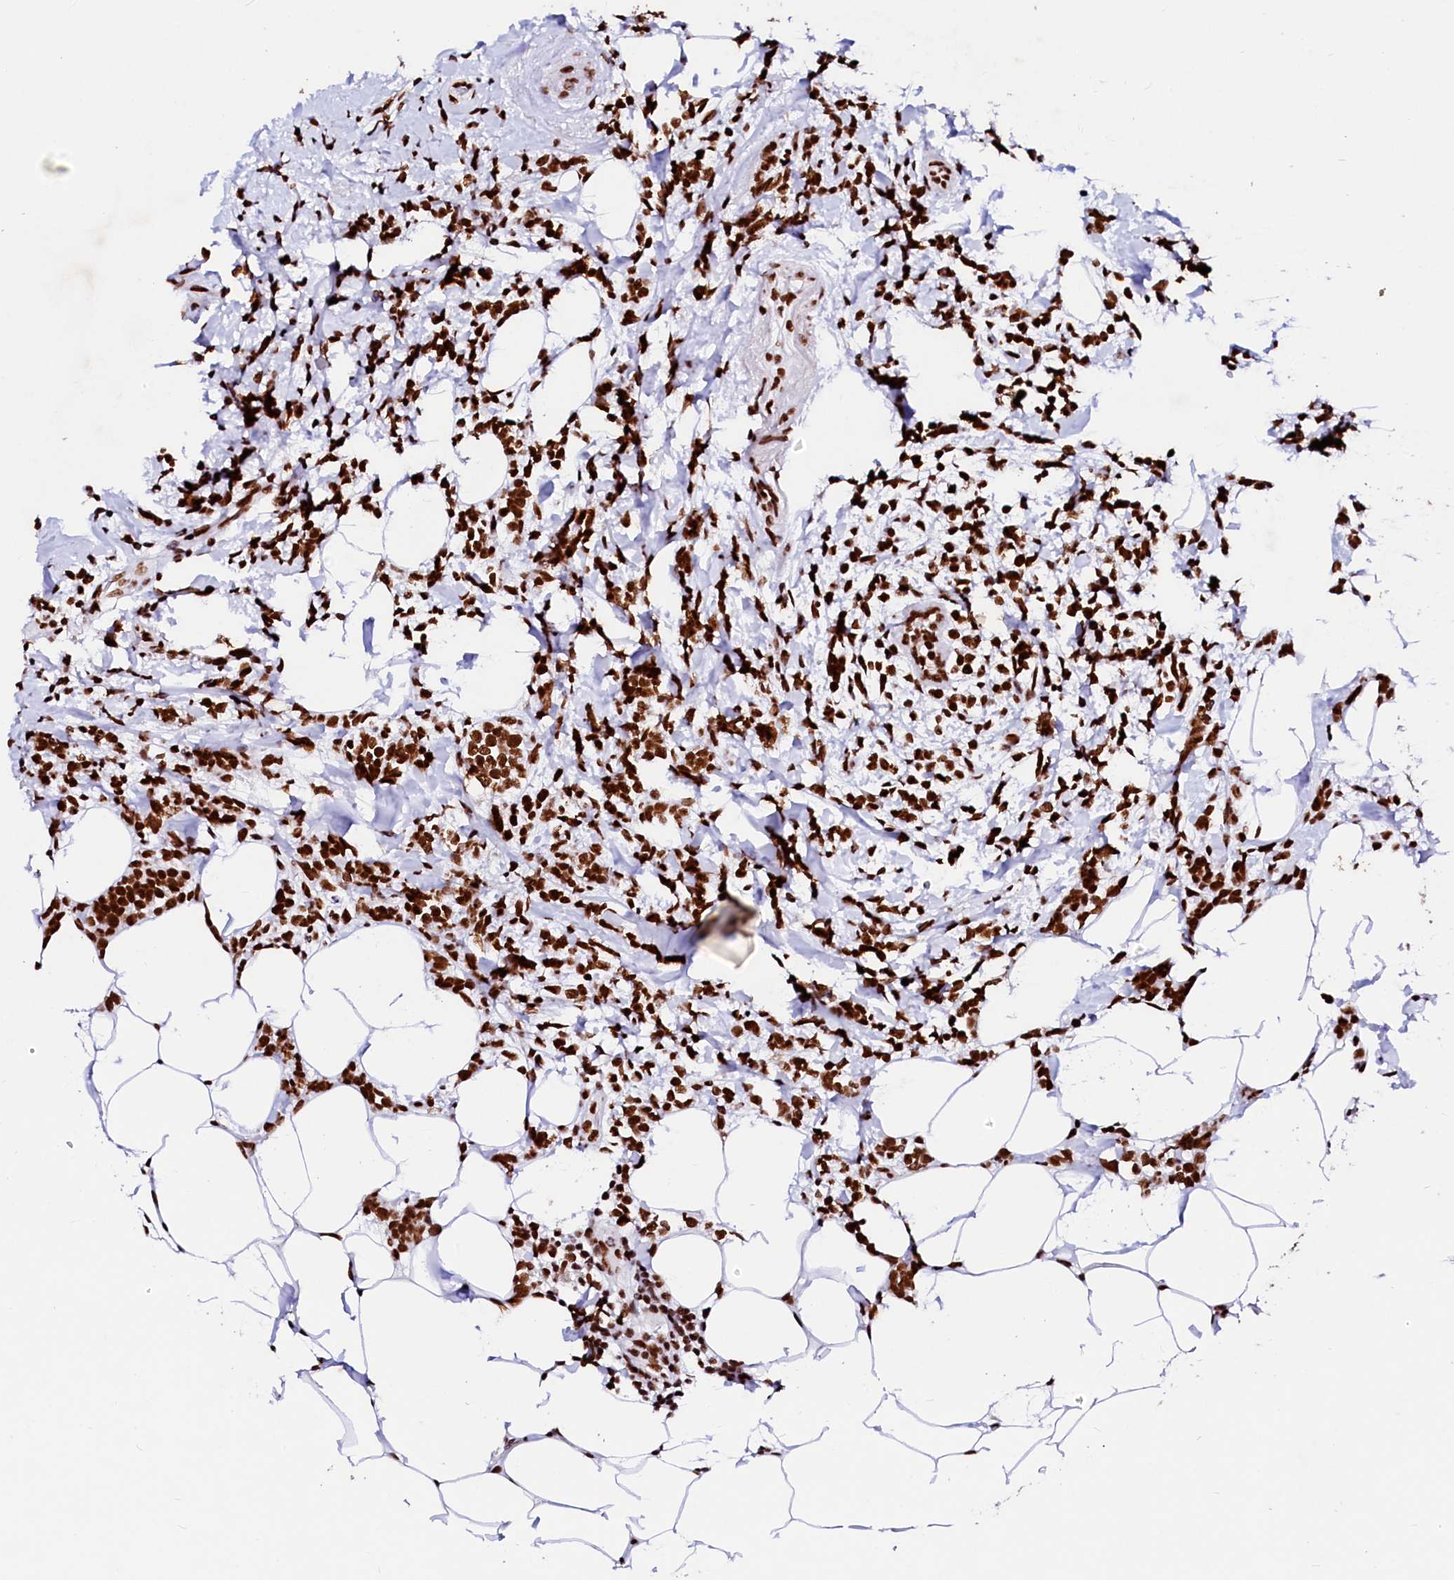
{"staining": {"intensity": "strong", "quantity": ">75%", "location": "nuclear"}, "tissue": "breast cancer", "cell_type": "Tumor cells", "image_type": "cancer", "snomed": [{"axis": "morphology", "description": "Lobular carcinoma"}, {"axis": "topography", "description": "Breast"}], "caption": "This histopathology image reveals IHC staining of breast cancer (lobular carcinoma), with high strong nuclear staining in approximately >75% of tumor cells.", "gene": "CPSF6", "patient": {"sex": "female", "age": 58}}